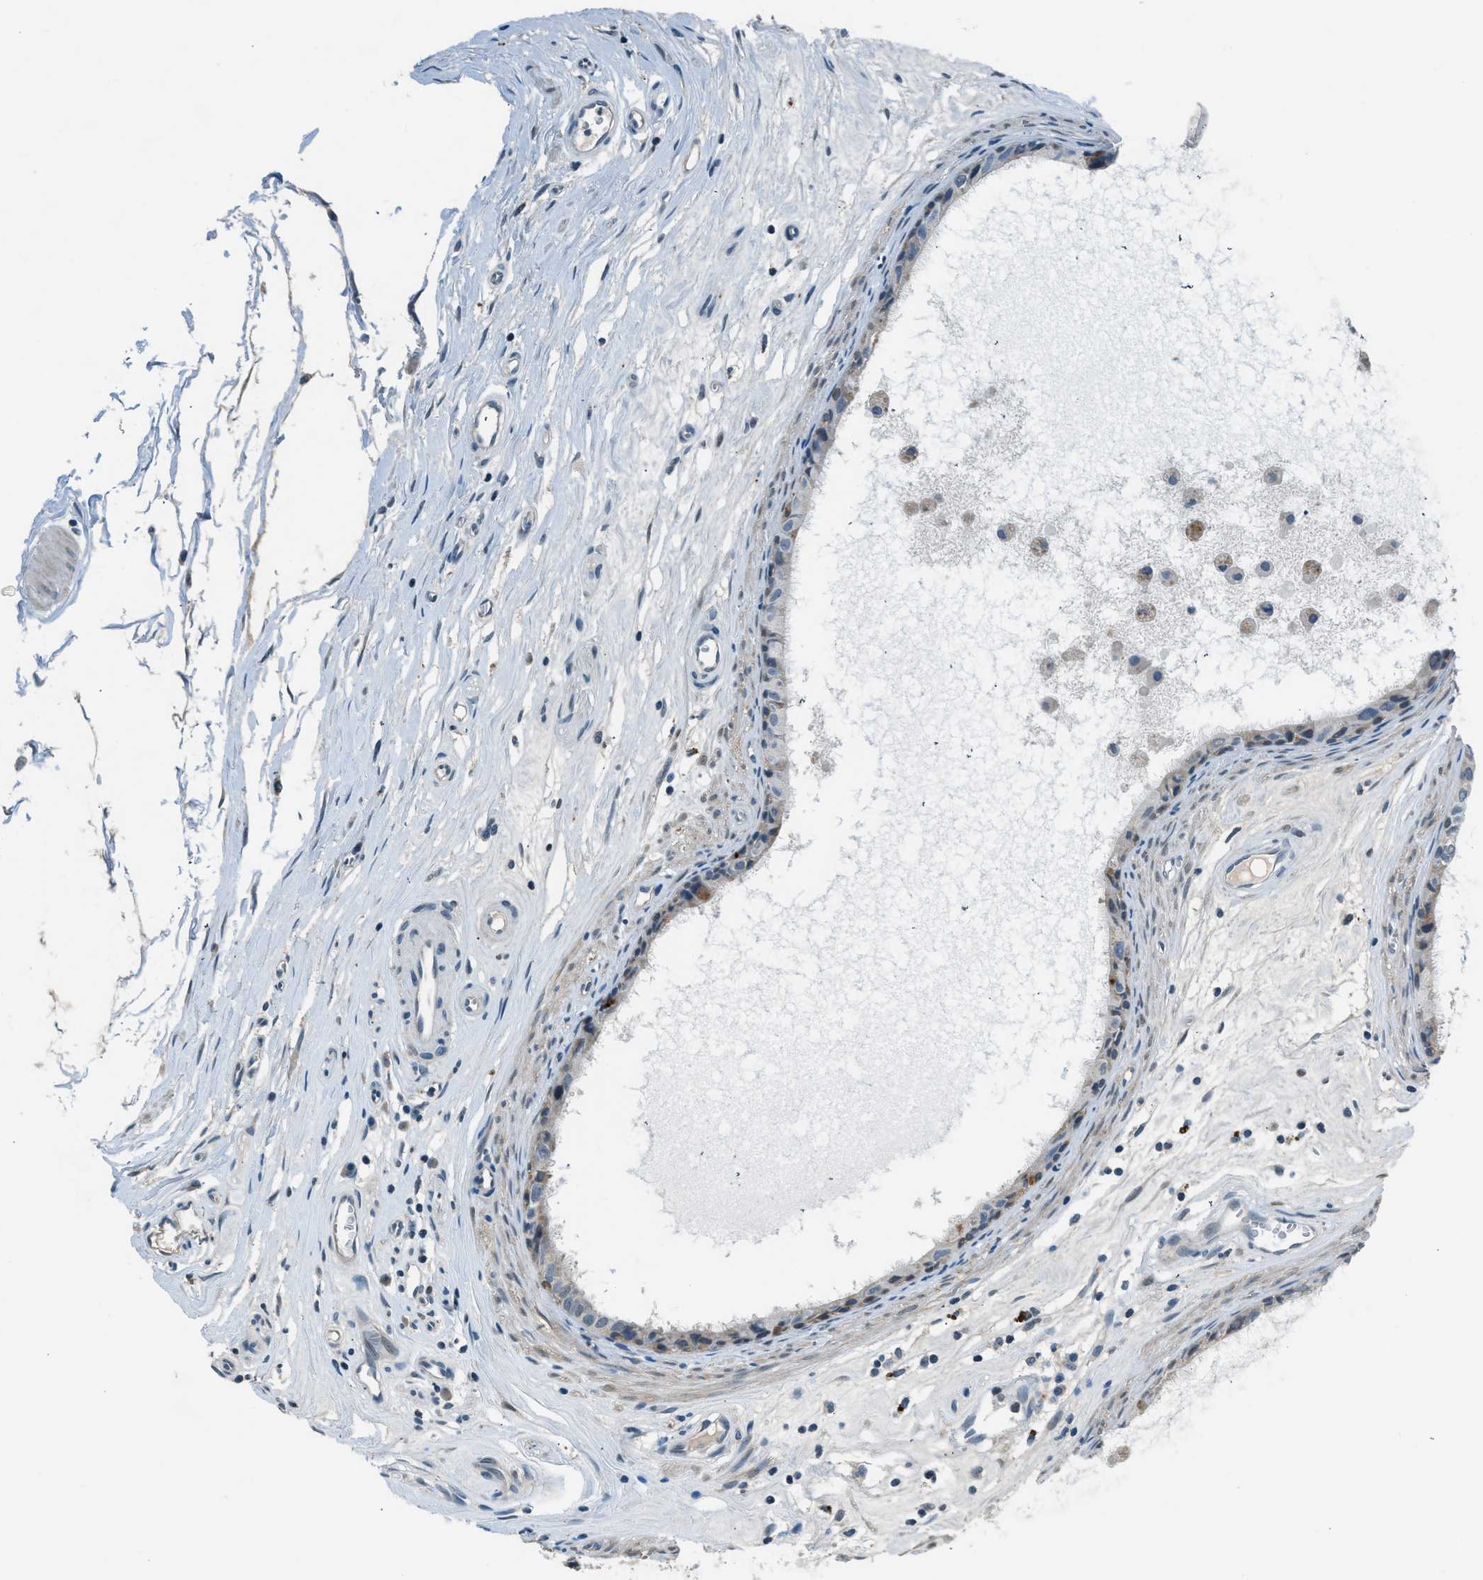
{"staining": {"intensity": "weak", "quantity": "<25%", "location": "cytoplasmic/membranous"}, "tissue": "epididymis", "cell_type": "Glandular cells", "image_type": "normal", "snomed": [{"axis": "morphology", "description": "Normal tissue, NOS"}, {"axis": "morphology", "description": "Inflammation, NOS"}, {"axis": "topography", "description": "Epididymis"}], "caption": "Photomicrograph shows no significant protein expression in glandular cells of normal epididymis.", "gene": "NME8", "patient": {"sex": "male", "age": 85}}